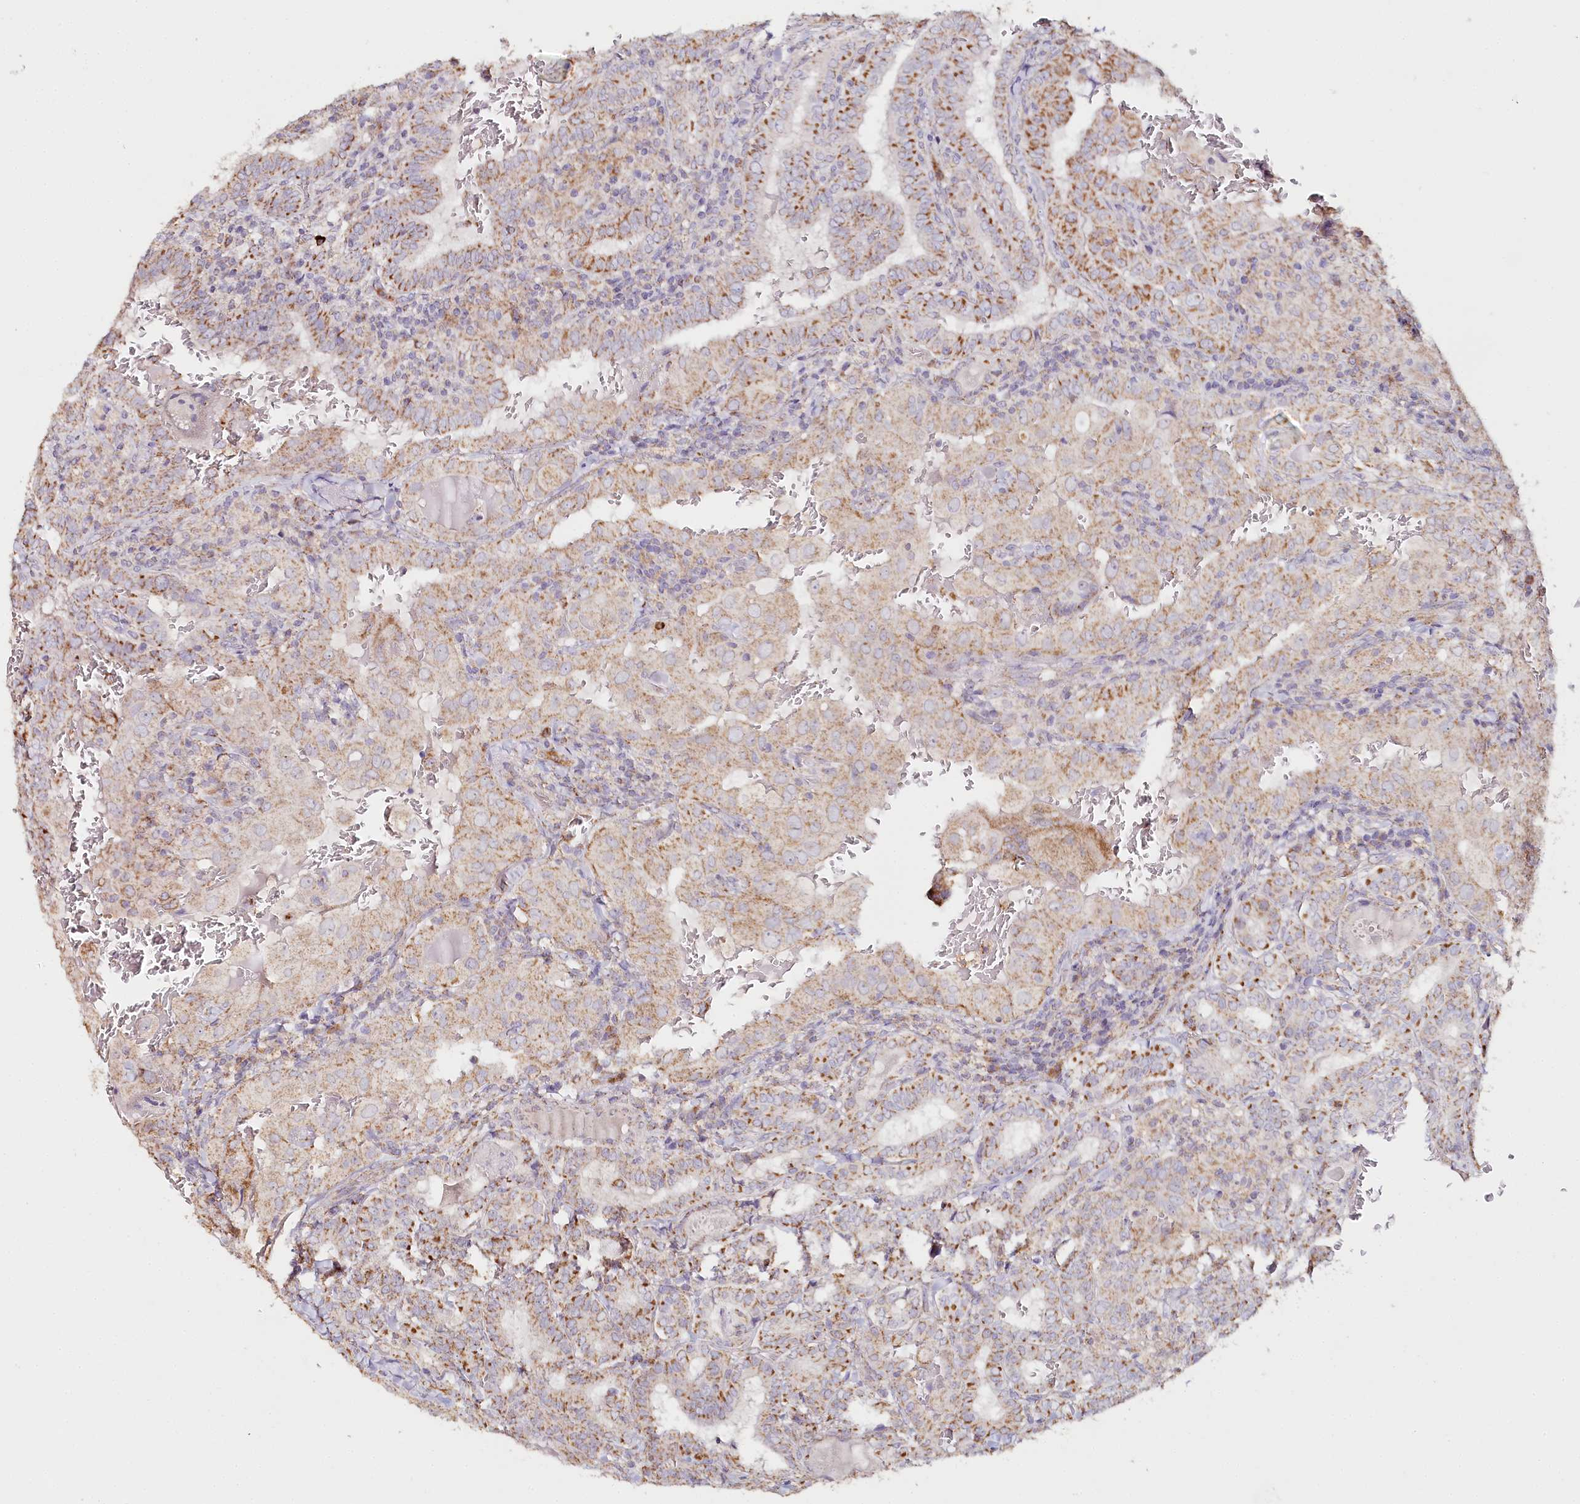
{"staining": {"intensity": "moderate", "quantity": ">75%", "location": "cytoplasmic/membranous"}, "tissue": "thyroid cancer", "cell_type": "Tumor cells", "image_type": "cancer", "snomed": [{"axis": "morphology", "description": "Papillary adenocarcinoma, NOS"}, {"axis": "topography", "description": "Thyroid gland"}], "caption": "Papillary adenocarcinoma (thyroid) stained with a brown dye reveals moderate cytoplasmic/membranous positive positivity in about >75% of tumor cells.", "gene": "MMP25", "patient": {"sex": "female", "age": 72}}